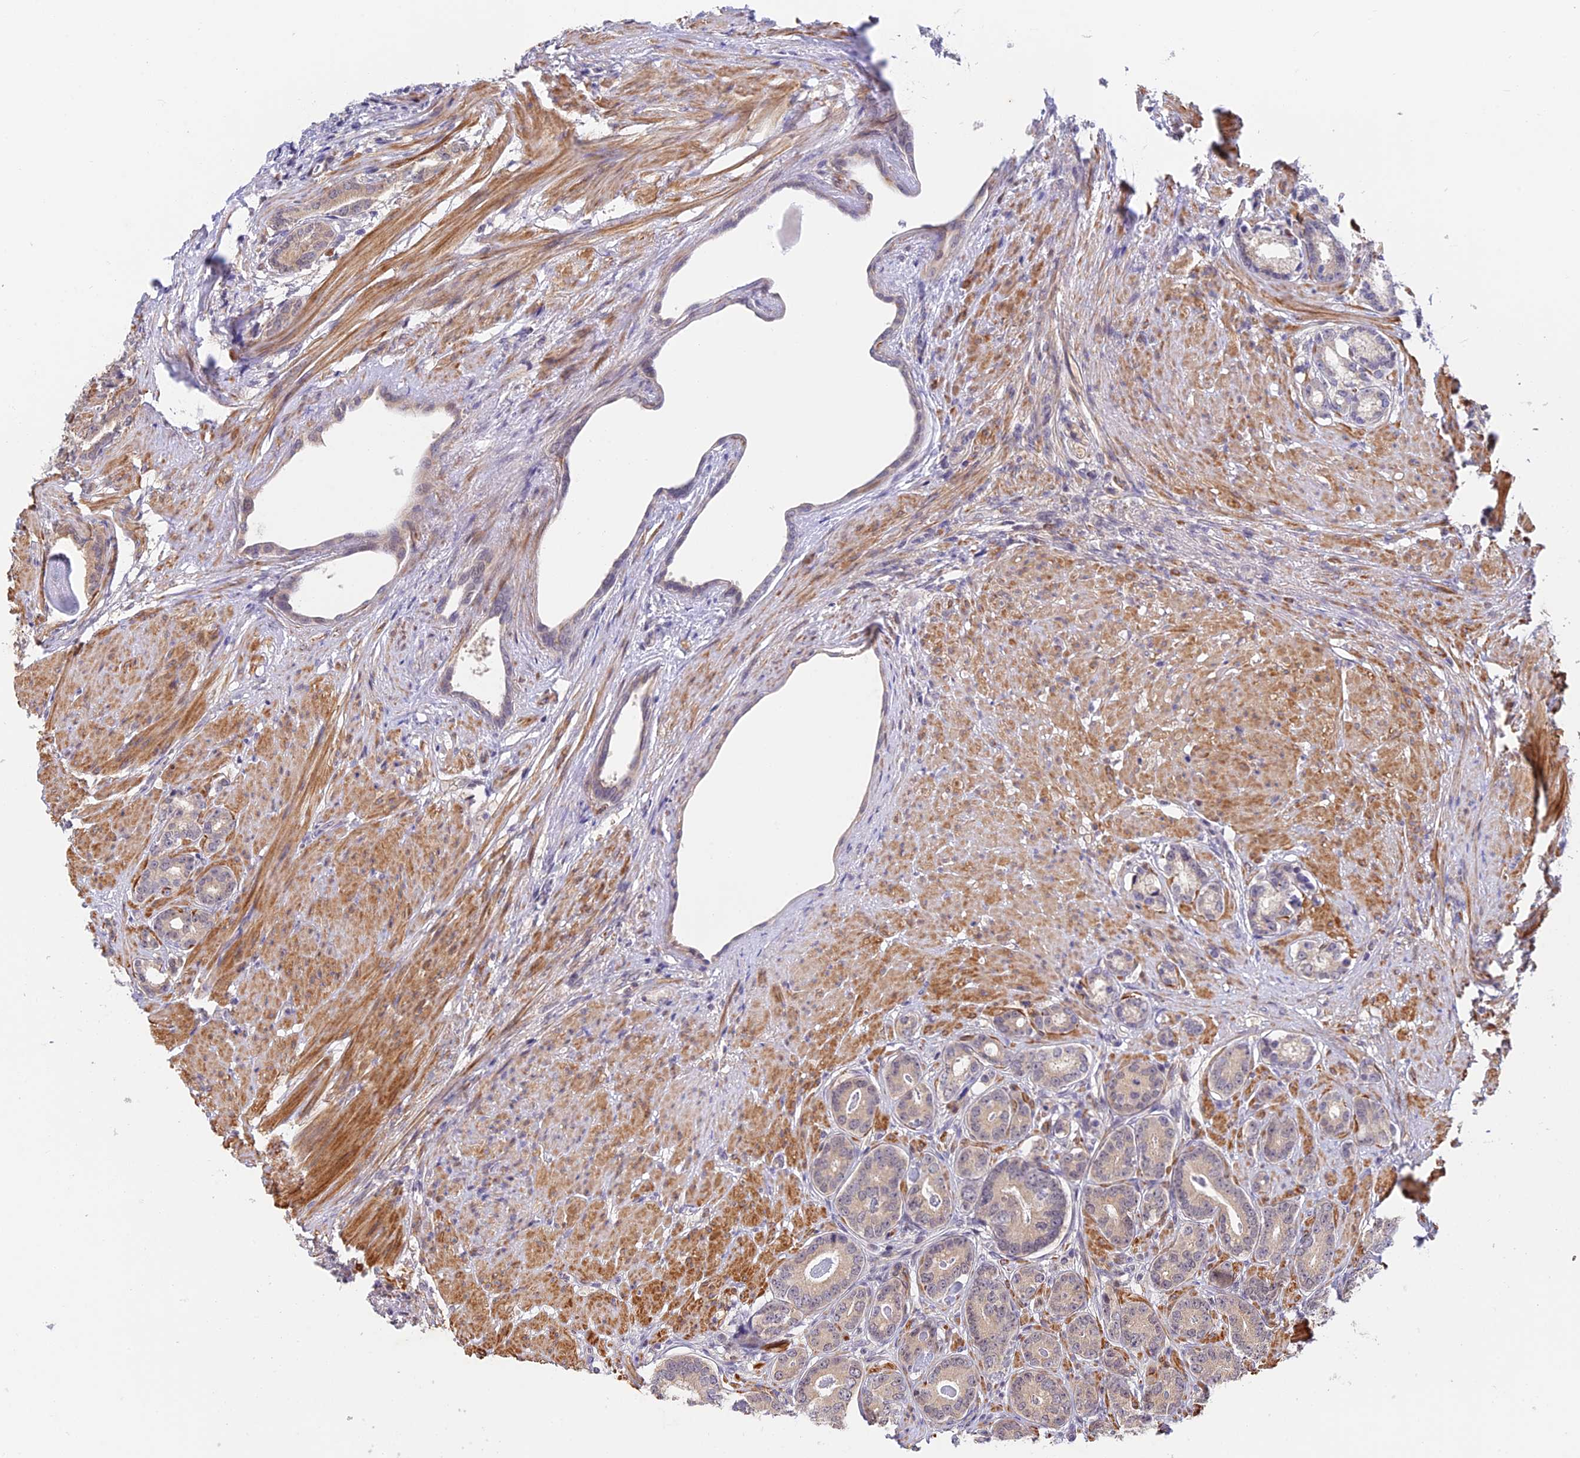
{"staining": {"intensity": "moderate", "quantity": "25%-75%", "location": "cytoplasmic/membranous"}, "tissue": "prostate cancer", "cell_type": "Tumor cells", "image_type": "cancer", "snomed": [{"axis": "morphology", "description": "Adenocarcinoma, Low grade"}, {"axis": "topography", "description": "Prostate"}], "caption": "A histopathology image of prostate cancer stained for a protein exhibits moderate cytoplasmic/membranous brown staining in tumor cells.", "gene": "CWH43", "patient": {"sex": "male", "age": 71}}